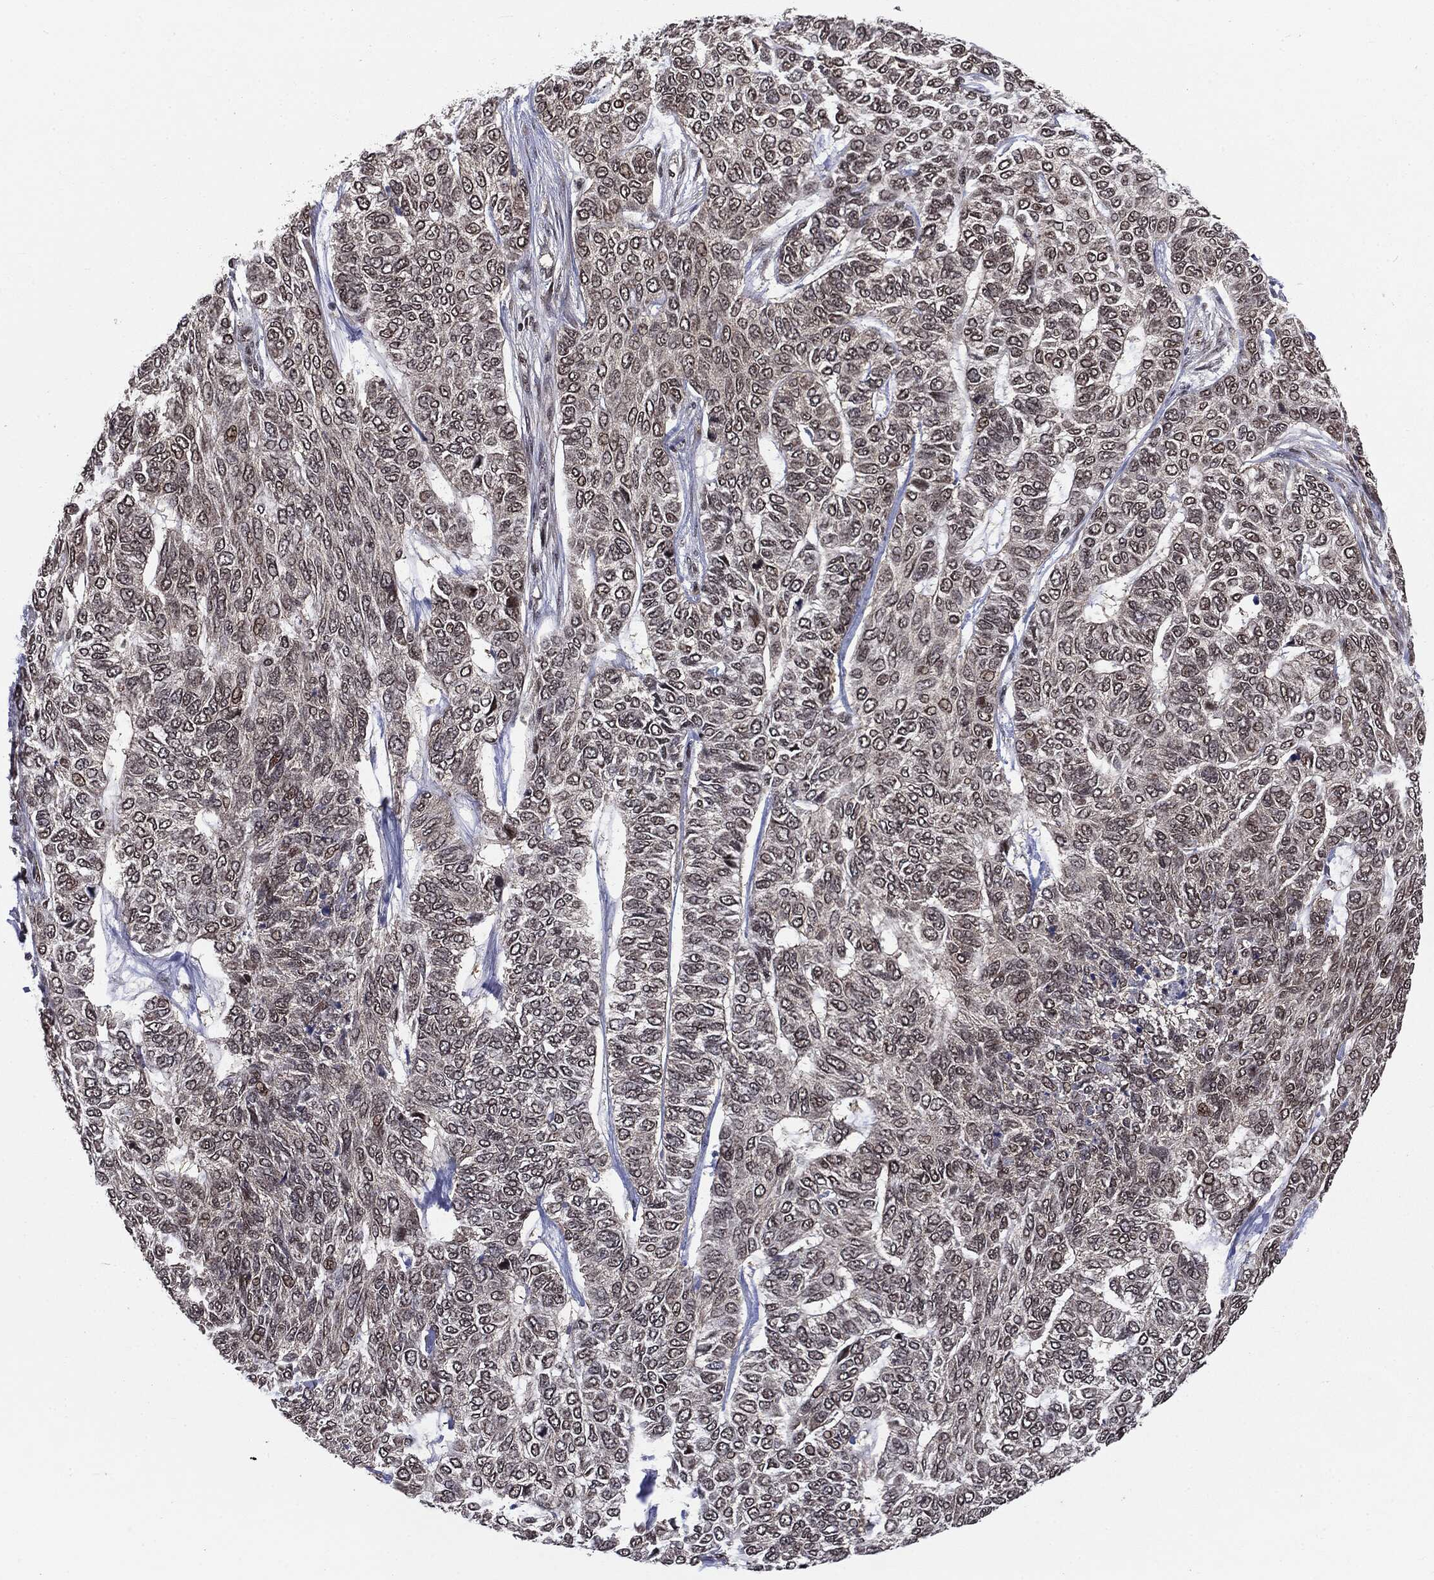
{"staining": {"intensity": "negative", "quantity": "none", "location": "none"}, "tissue": "skin cancer", "cell_type": "Tumor cells", "image_type": "cancer", "snomed": [{"axis": "morphology", "description": "Basal cell carcinoma"}, {"axis": "topography", "description": "Skin"}], "caption": "There is no significant expression in tumor cells of skin cancer (basal cell carcinoma). (DAB (3,3'-diaminobenzidine) immunohistochemistry (IHC), high magnification).", "gene": "PTPA", "patient": {"sex": "female", "age": 65}}